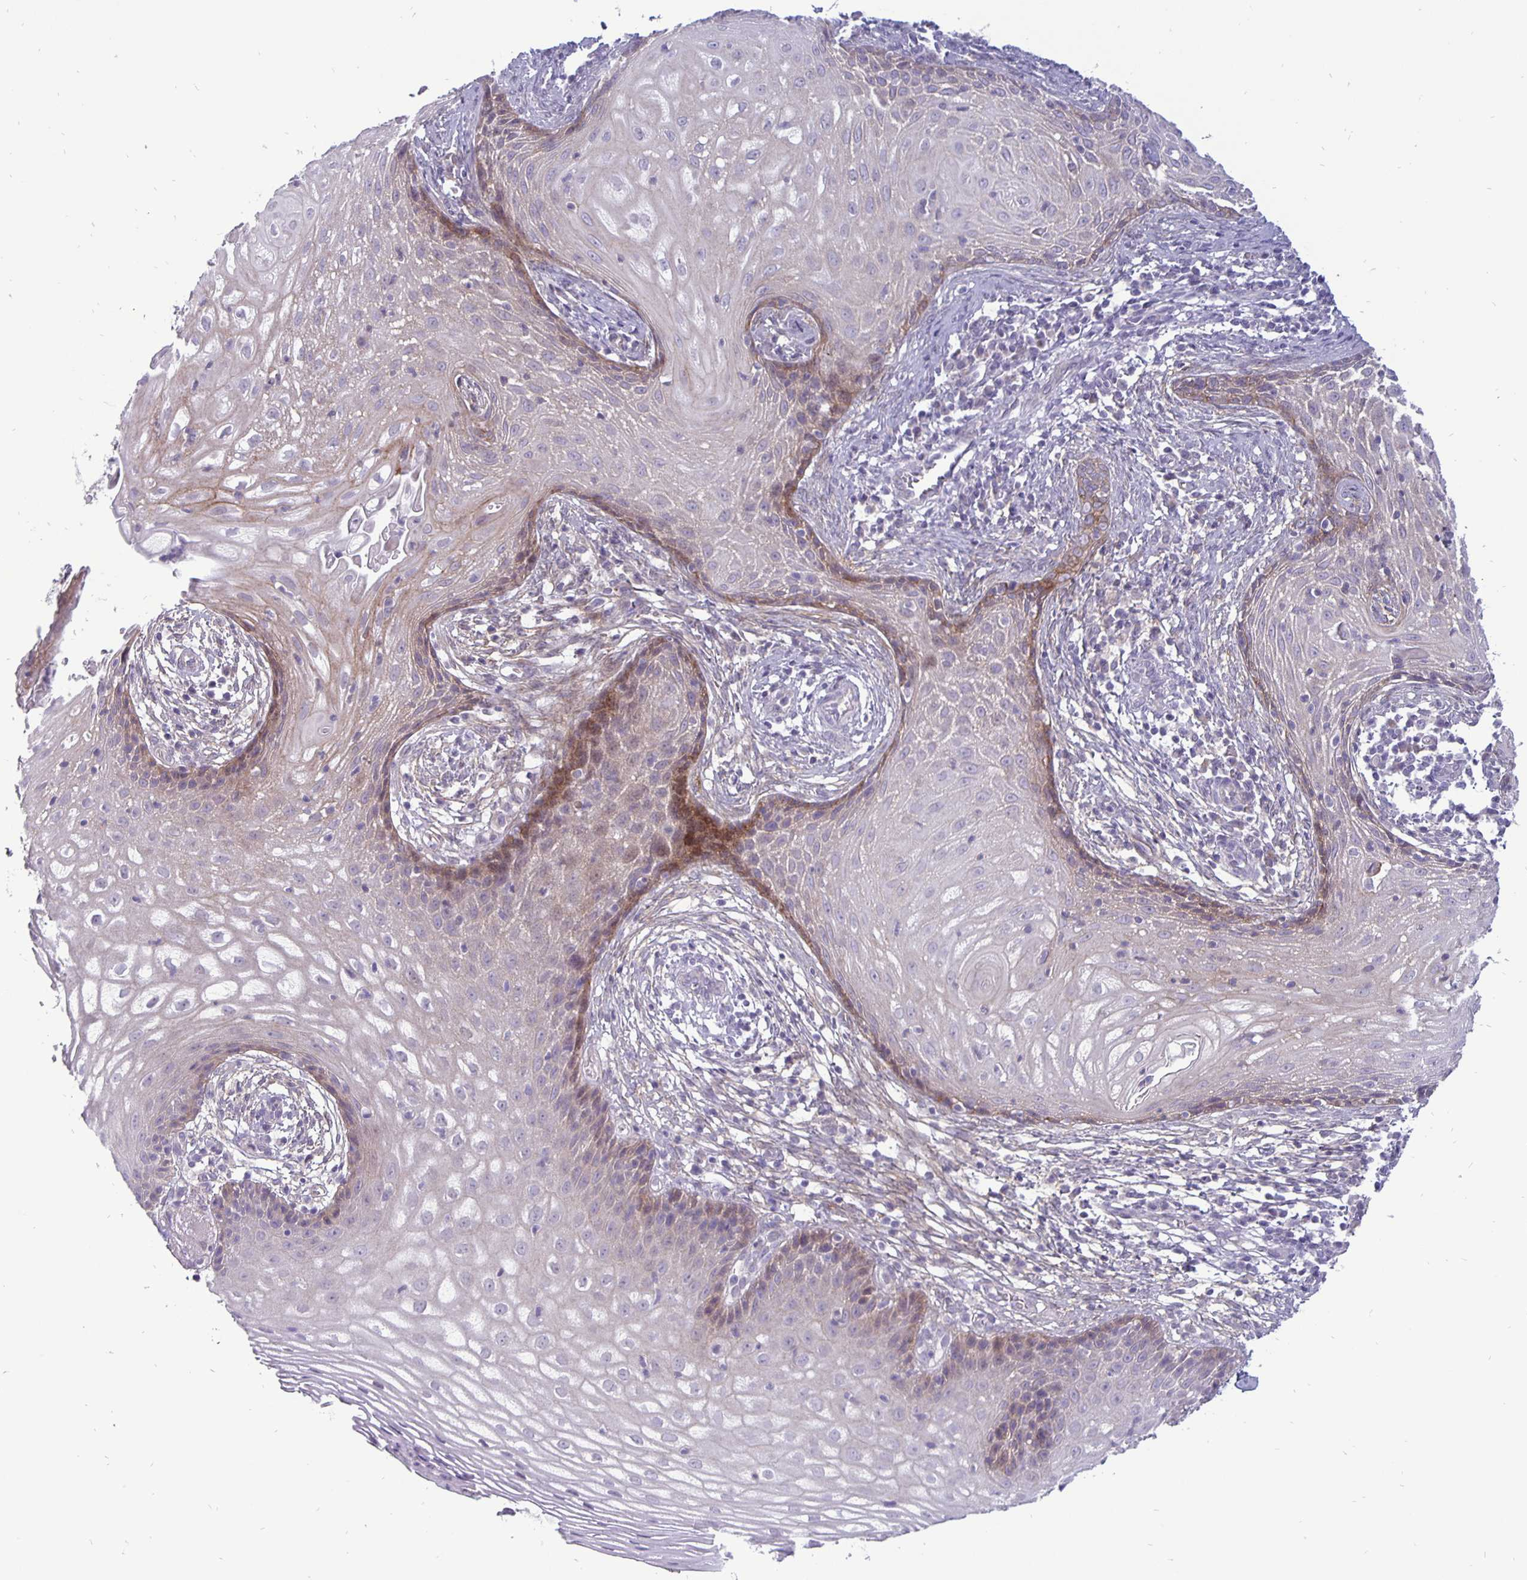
{"staining": {"intensity": "moderate", "quantity": "<25%", "location": "cytoplasmic/membranous,nuclear"}, "tissue": "cervical cancer", "cell_type": "Tumor cells", "image_type": "cancer", "snomed": [{"axis": "morphology", "description": "Squamous cell carcinoma, NOS"}, {"axis": "topography", "description": "Cervix"}], "caption": "Tumor cells show low levels of moderate cytoplasmic/membranous and nuclear staining in approximately <25% of cells in cervical cancer (squamous cell carcinoma).", "gene": "ERBB2", "patient": {"sex": "female", "age": 30}}